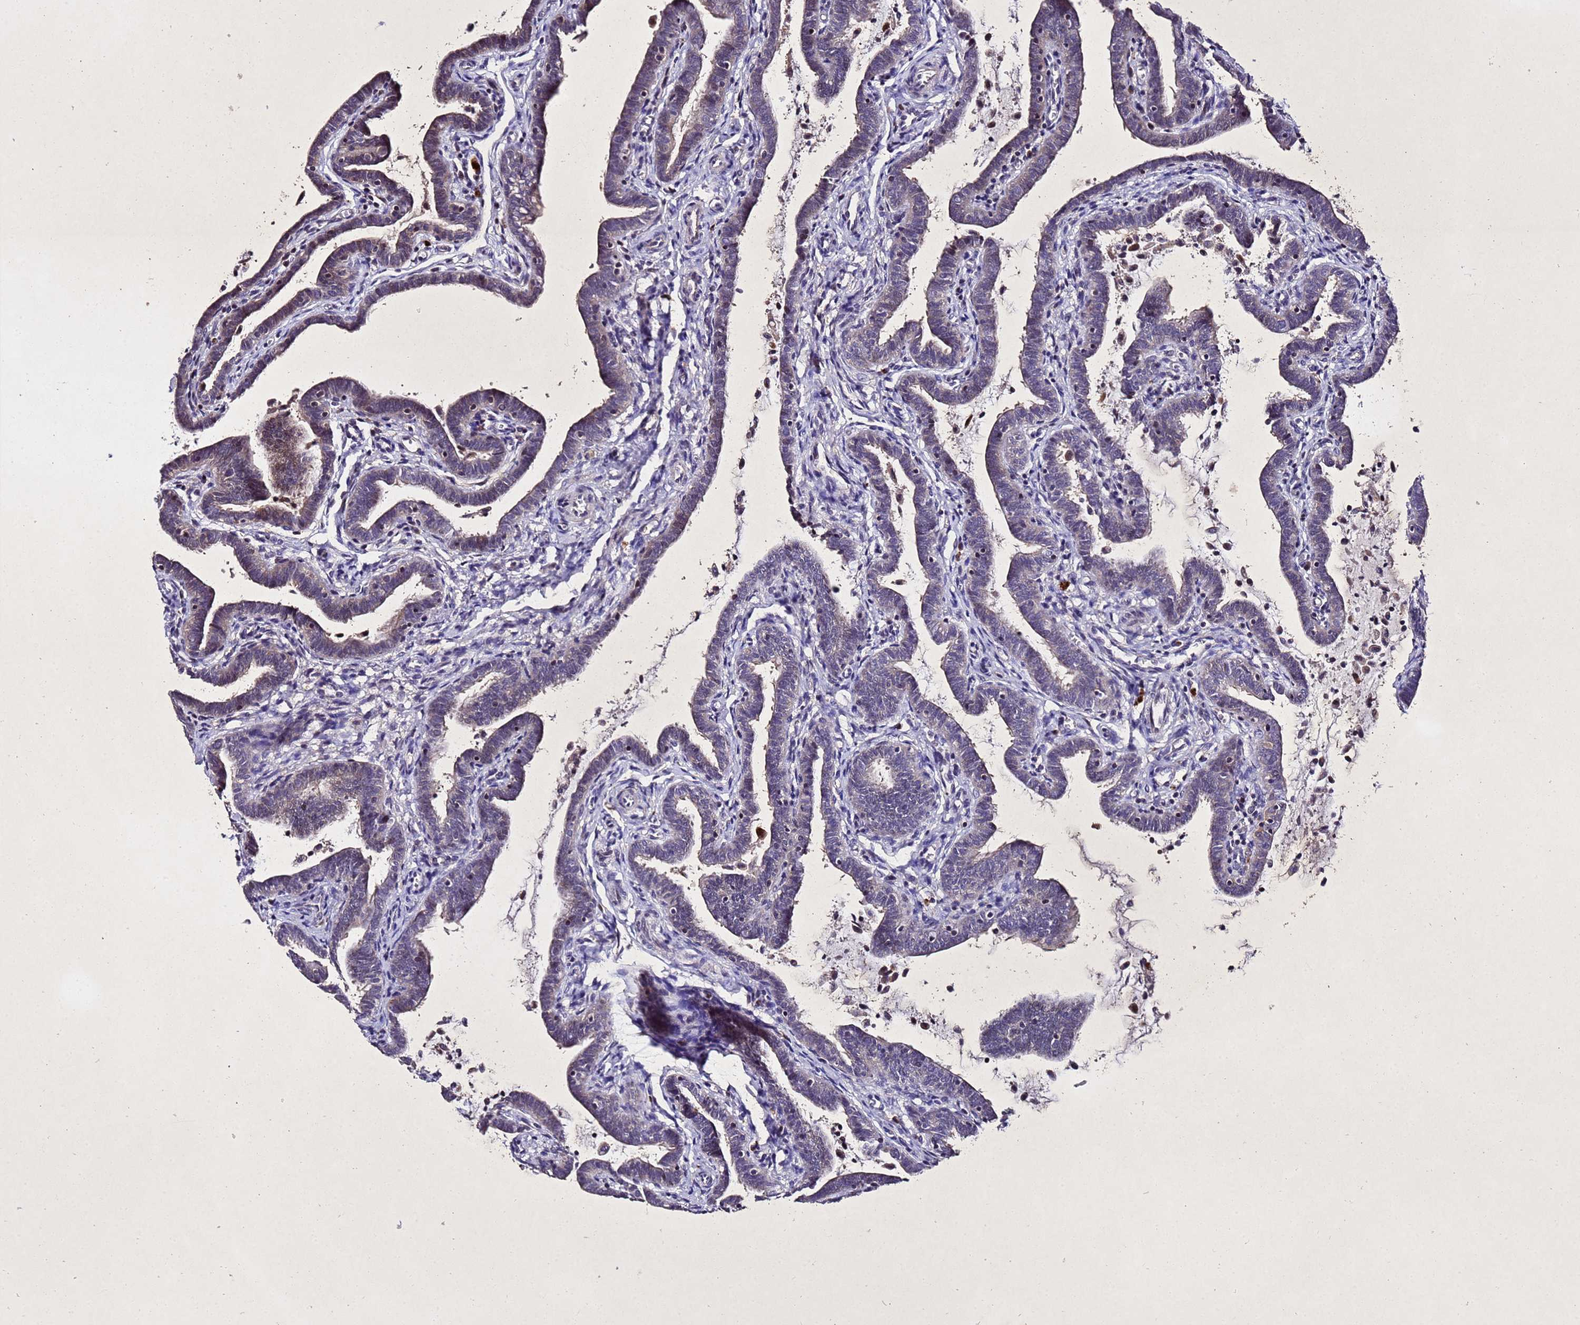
{"staining": {"intensity": "weak", "quantity": "25%-75%", "location": "cytoplasmic/membranous"}, "tissue": "fallopian tube", "cell_type": "Glandular cells", "image_type": "normal", "snomed": [{"axis": "morphology", "description": "Normal tissue, NOS"}, {"axis": "topography", "description": "Fallopian tube"}], "caption": "The micrograph demonstrates immunohistochemical staining of benign fallopian tube. There is weak cytoplasmic/membranous staining is seen in approximately 25%-75% of glandular cells. Ihc stains the protein of interest in brown and the nuclei are stained blue.", "gene": "SV2B", "patient": {"sex": "female", "age": 36}}